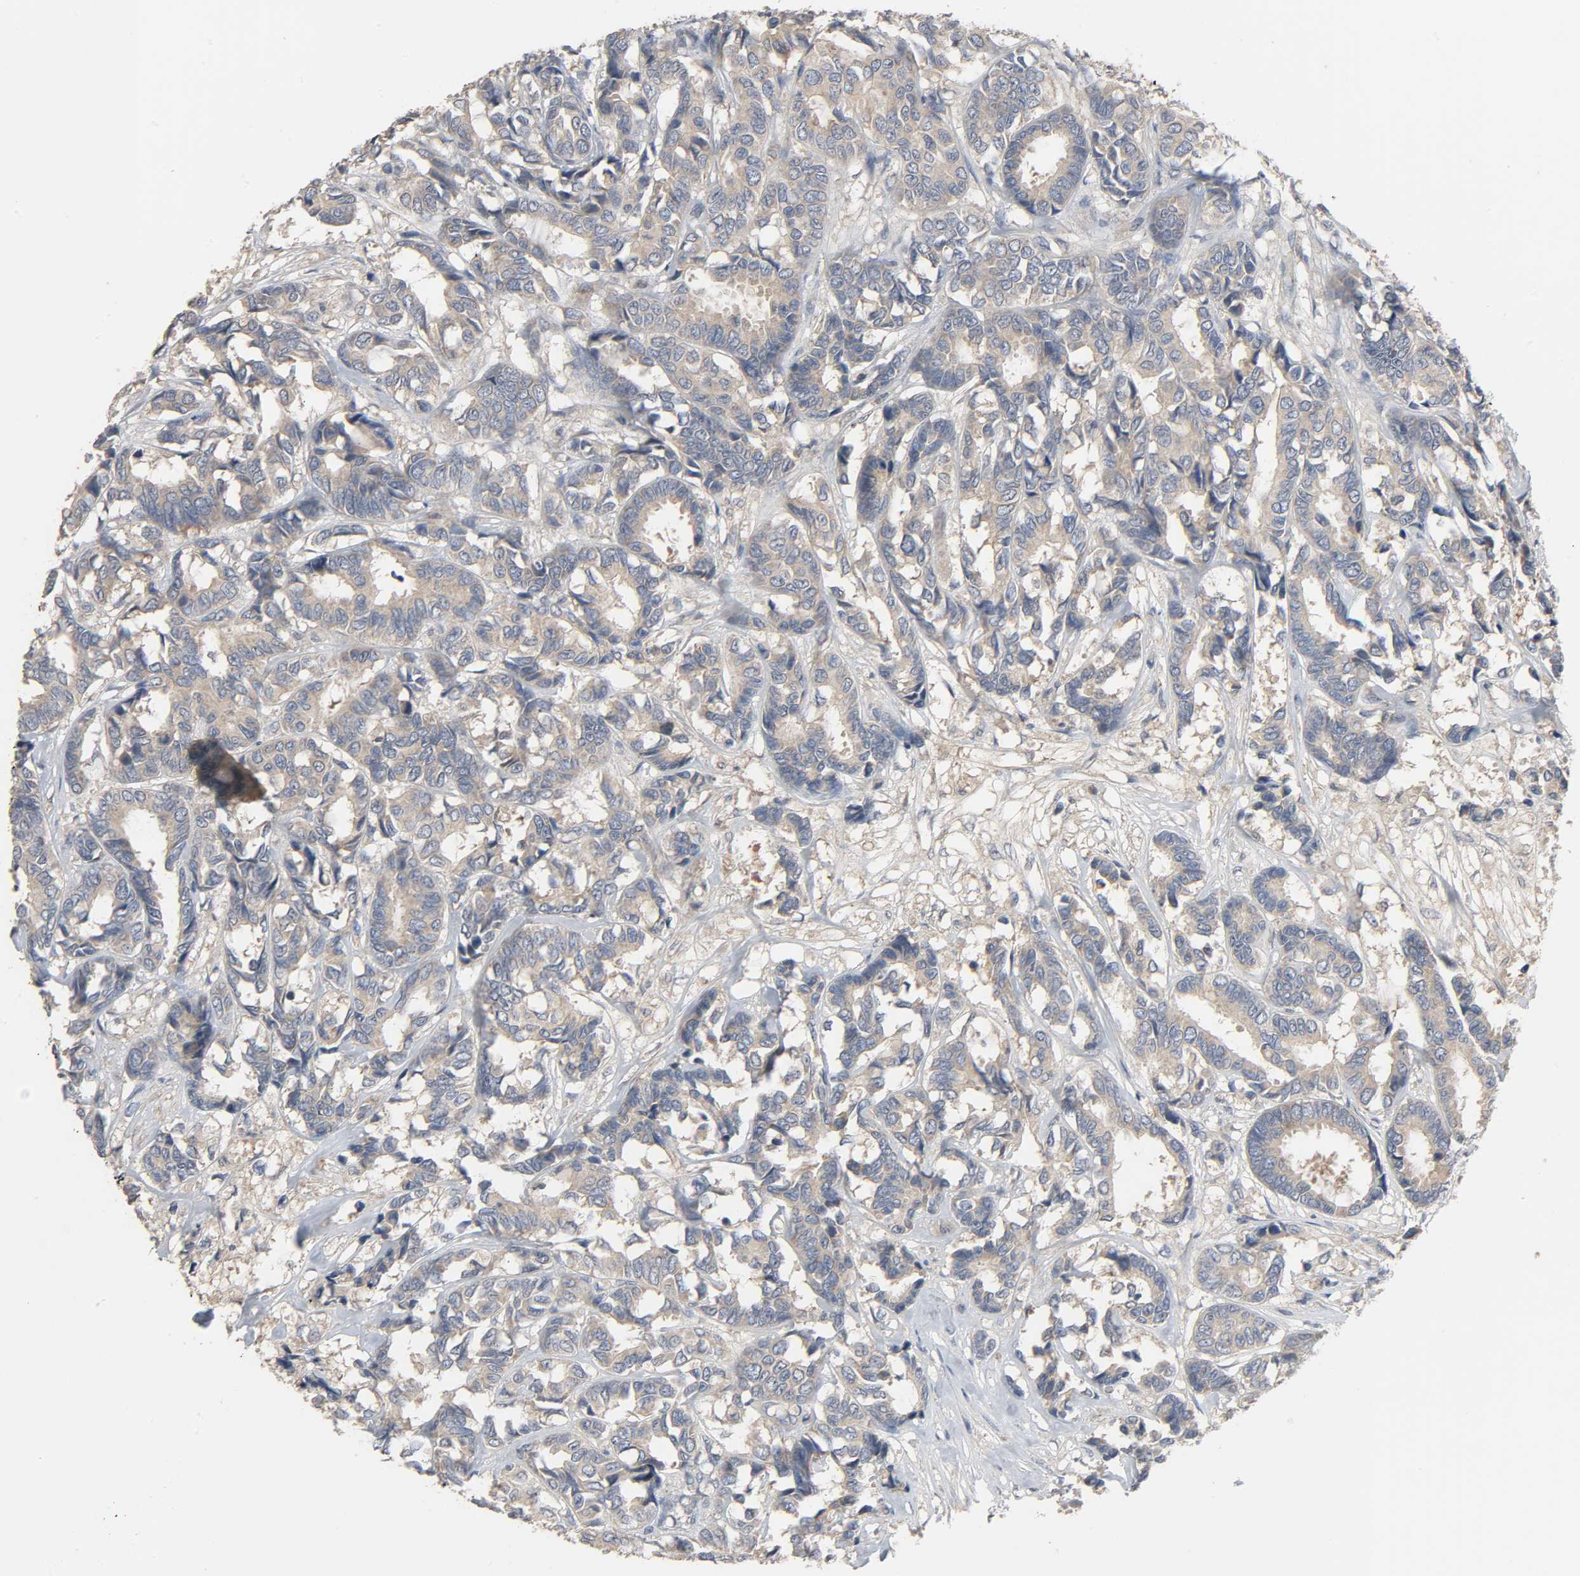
{"staining": {"intensity": "moderate", "quantity": ">75%", "location": "cytoplasmic/membranous"}, "tissue": "breast cancer", "cell_type": "Tumor cells", "image_type": "cancer", "snomed": [{"axis": "morphology", "description": "Duct carcinoma"}, {"axis": "topography", "description": "Breast"}], "caption": "This is a micrograph of immunohistochemistry (IHC) staining of infiltrating ductal carcinoma (breast), which shows moderate positivity in the cytoplasmic/membranous of tumor cells.", "gene": "PLEKHA2", "patient": {"sex": "female", "age": 87}}